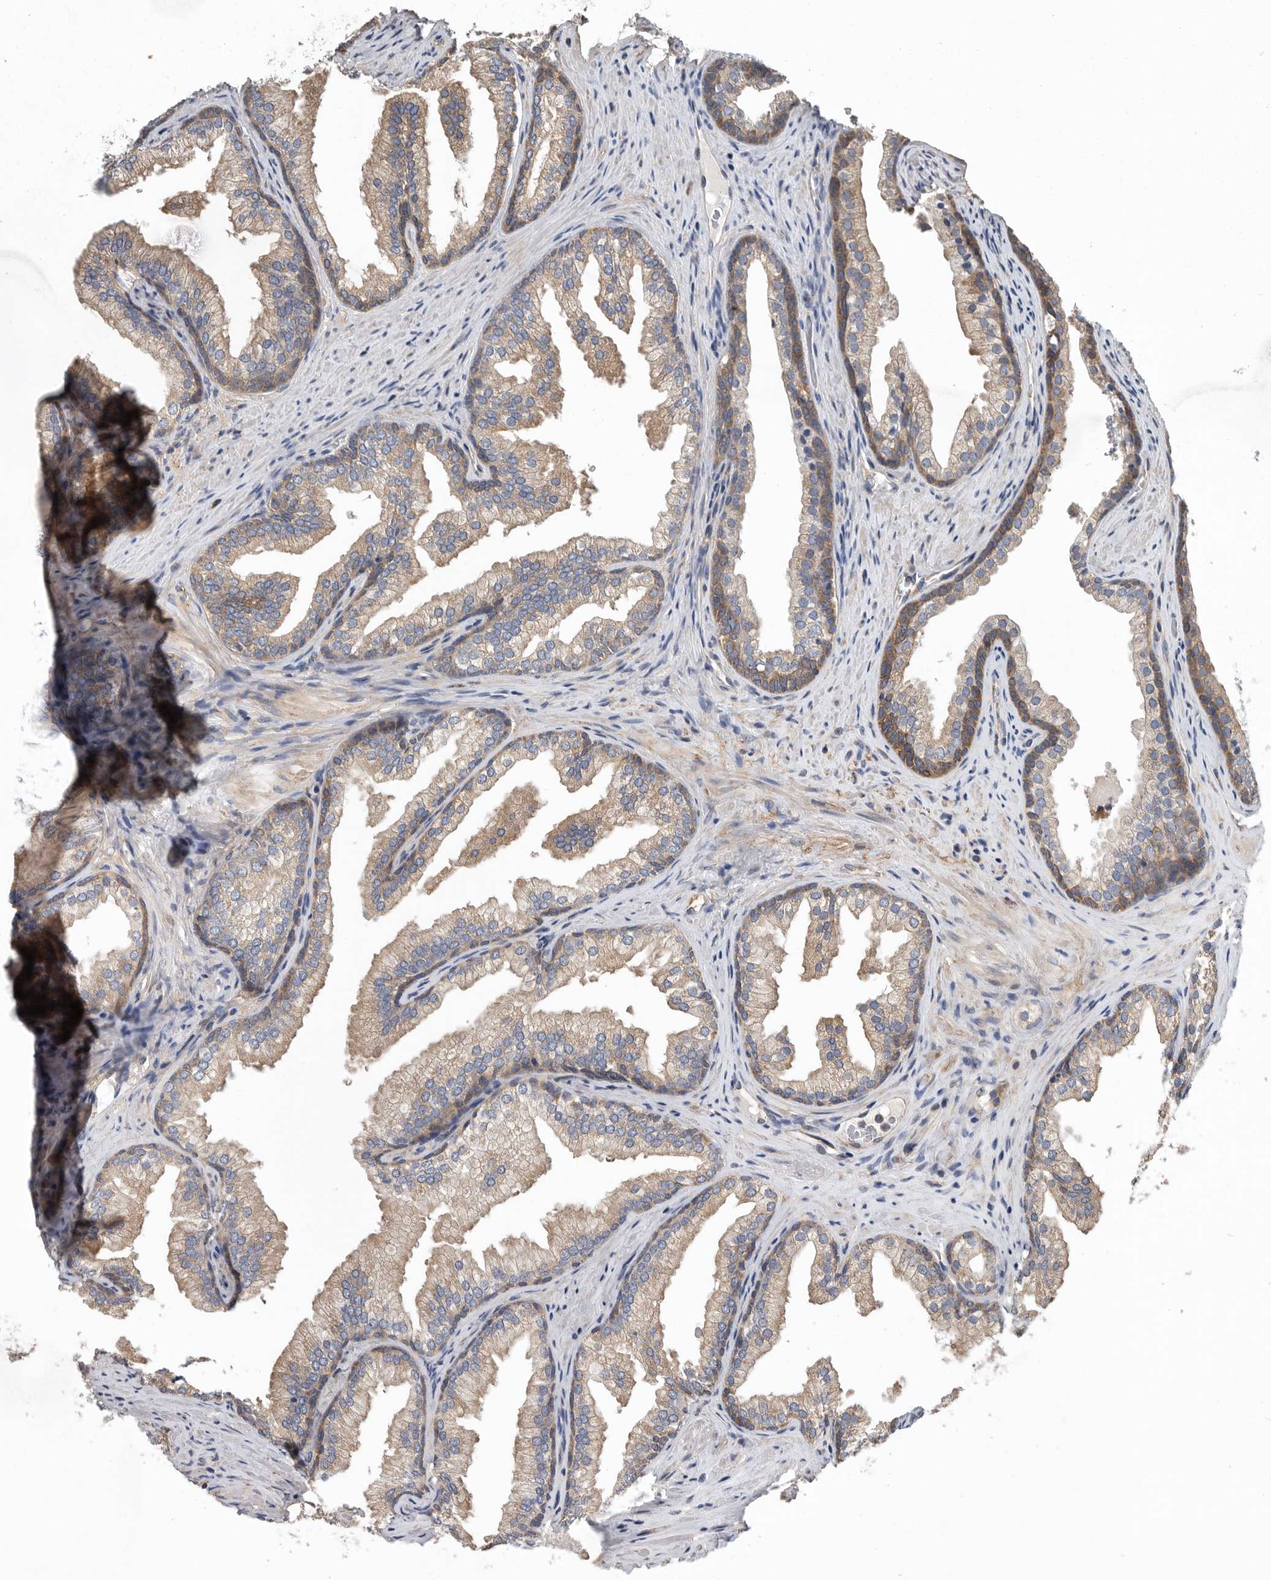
{"staining": {"intensity": "moderate", "quantity": "25%-75%", "location": "cytoplasmic/membranous"}, "tissue": "prostate", "cell_type": "Glandular cells", "image_type": "normal", "snomed": [{"axis": "morphology", "description": "Normal tissue, NOS"}, {"axis": "topography", "description": "Prostate"}], "caption": "High-magnification brightfield microscopy of benign prostate stained with DAB (3,3'-diaminobenzidine) (brown) and counterstained with hematoxylin (blue). glandular cells exhibit moderate cytoplasmic/membranous staining is appreciated in approximately25%-75% of cells.", "gene": "OXR1", "patient": {"sex": "male", "age": 76}}